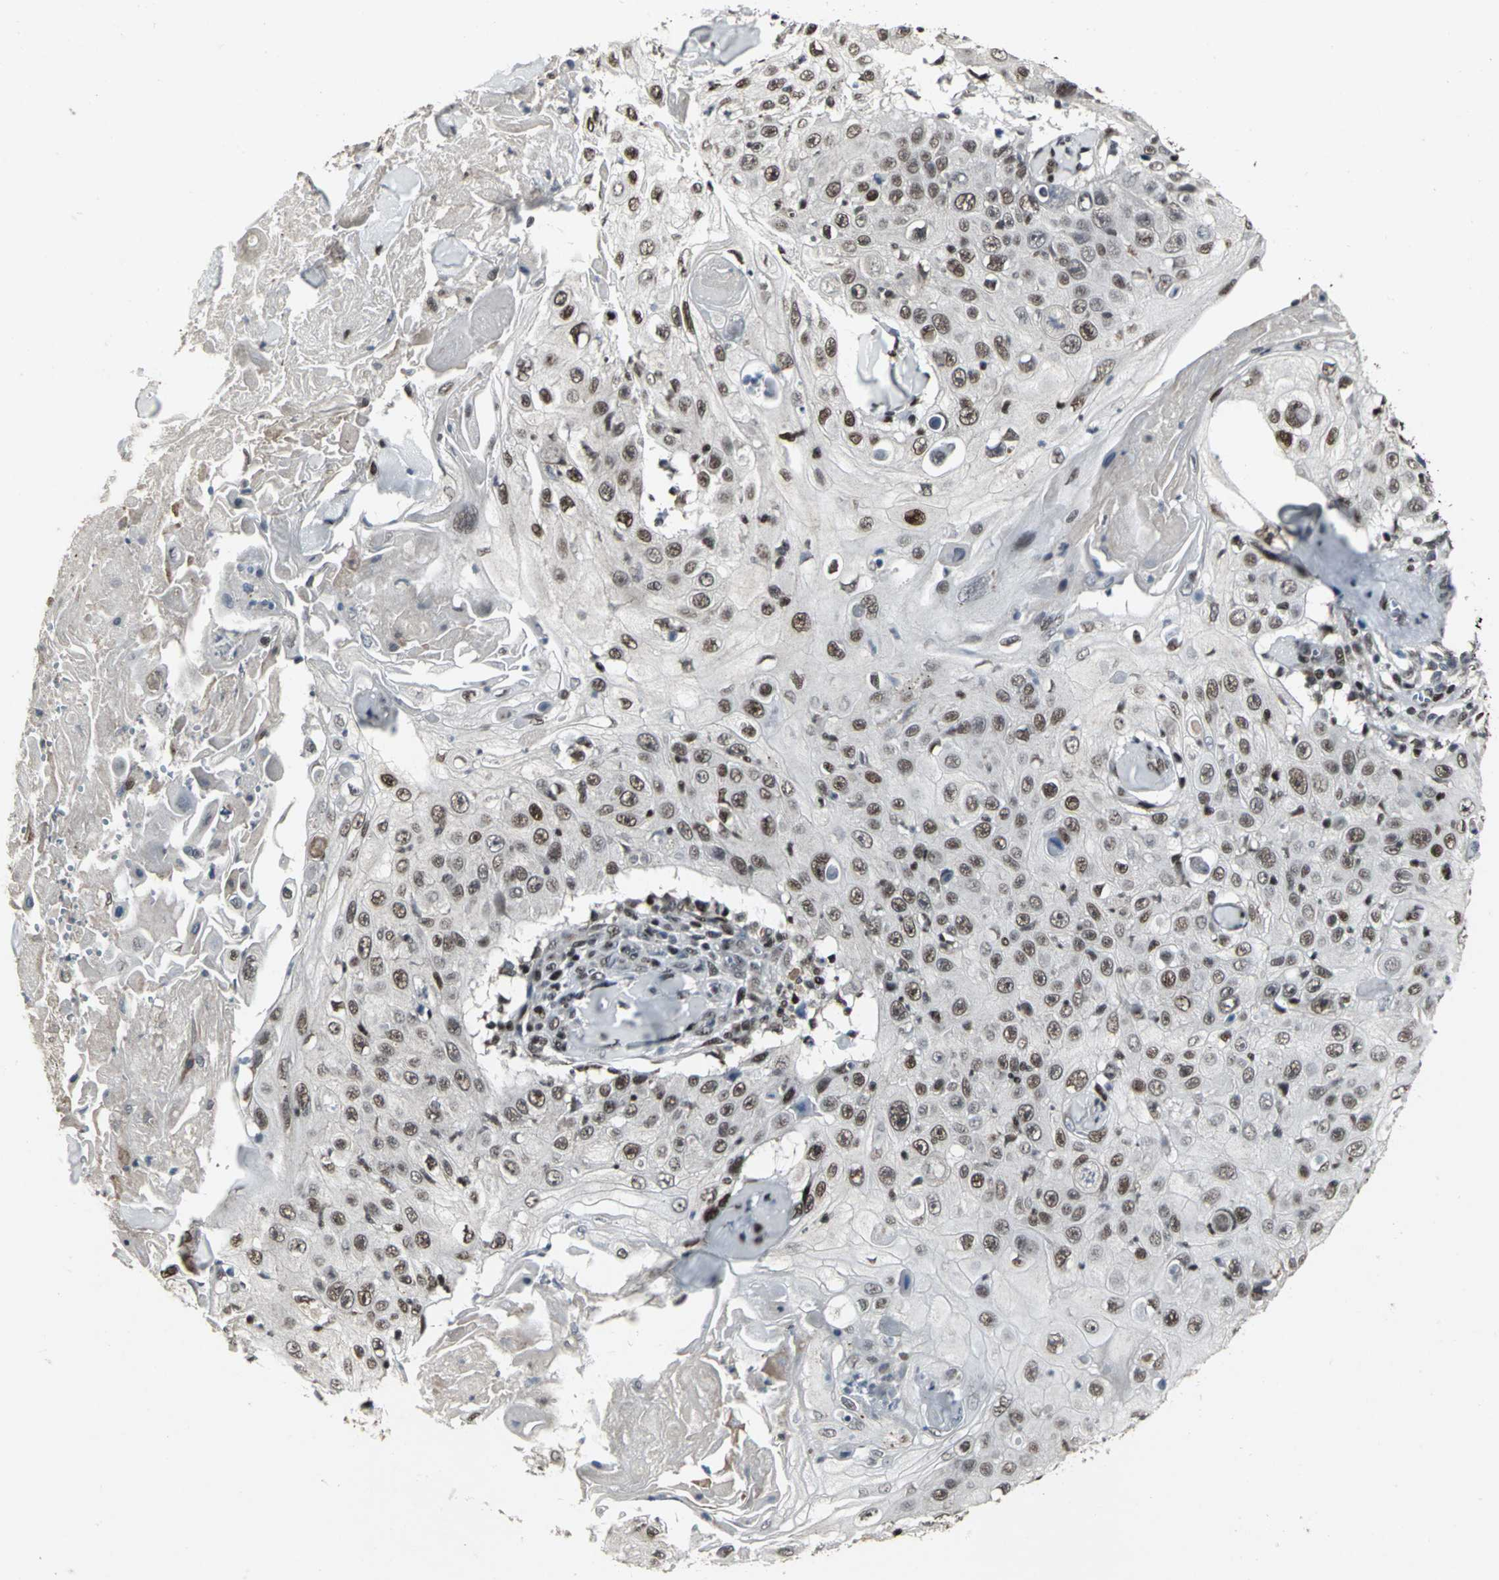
{"staining": {"intensity": "moderate", "quantity": ">75%", "location": "nuclear"}, "tissue": "skin cancer", "cell_type": "Tumor cells", "image_type": "cancer", "snomed": [{"axis": "morphology", "description": "Squamous cell carcinoma, NOS"}, {"axis": "topography", "description": "Skin"}], "caption": "IHC photomicrograph of human skin squamous cell carcinoma stained for a protein (brown), which shows medium levels of moderate nuclear expression in approximately >75% of tumor cells.", "gene": "SRF", "patient": {"sex": "male", "age": 86}}